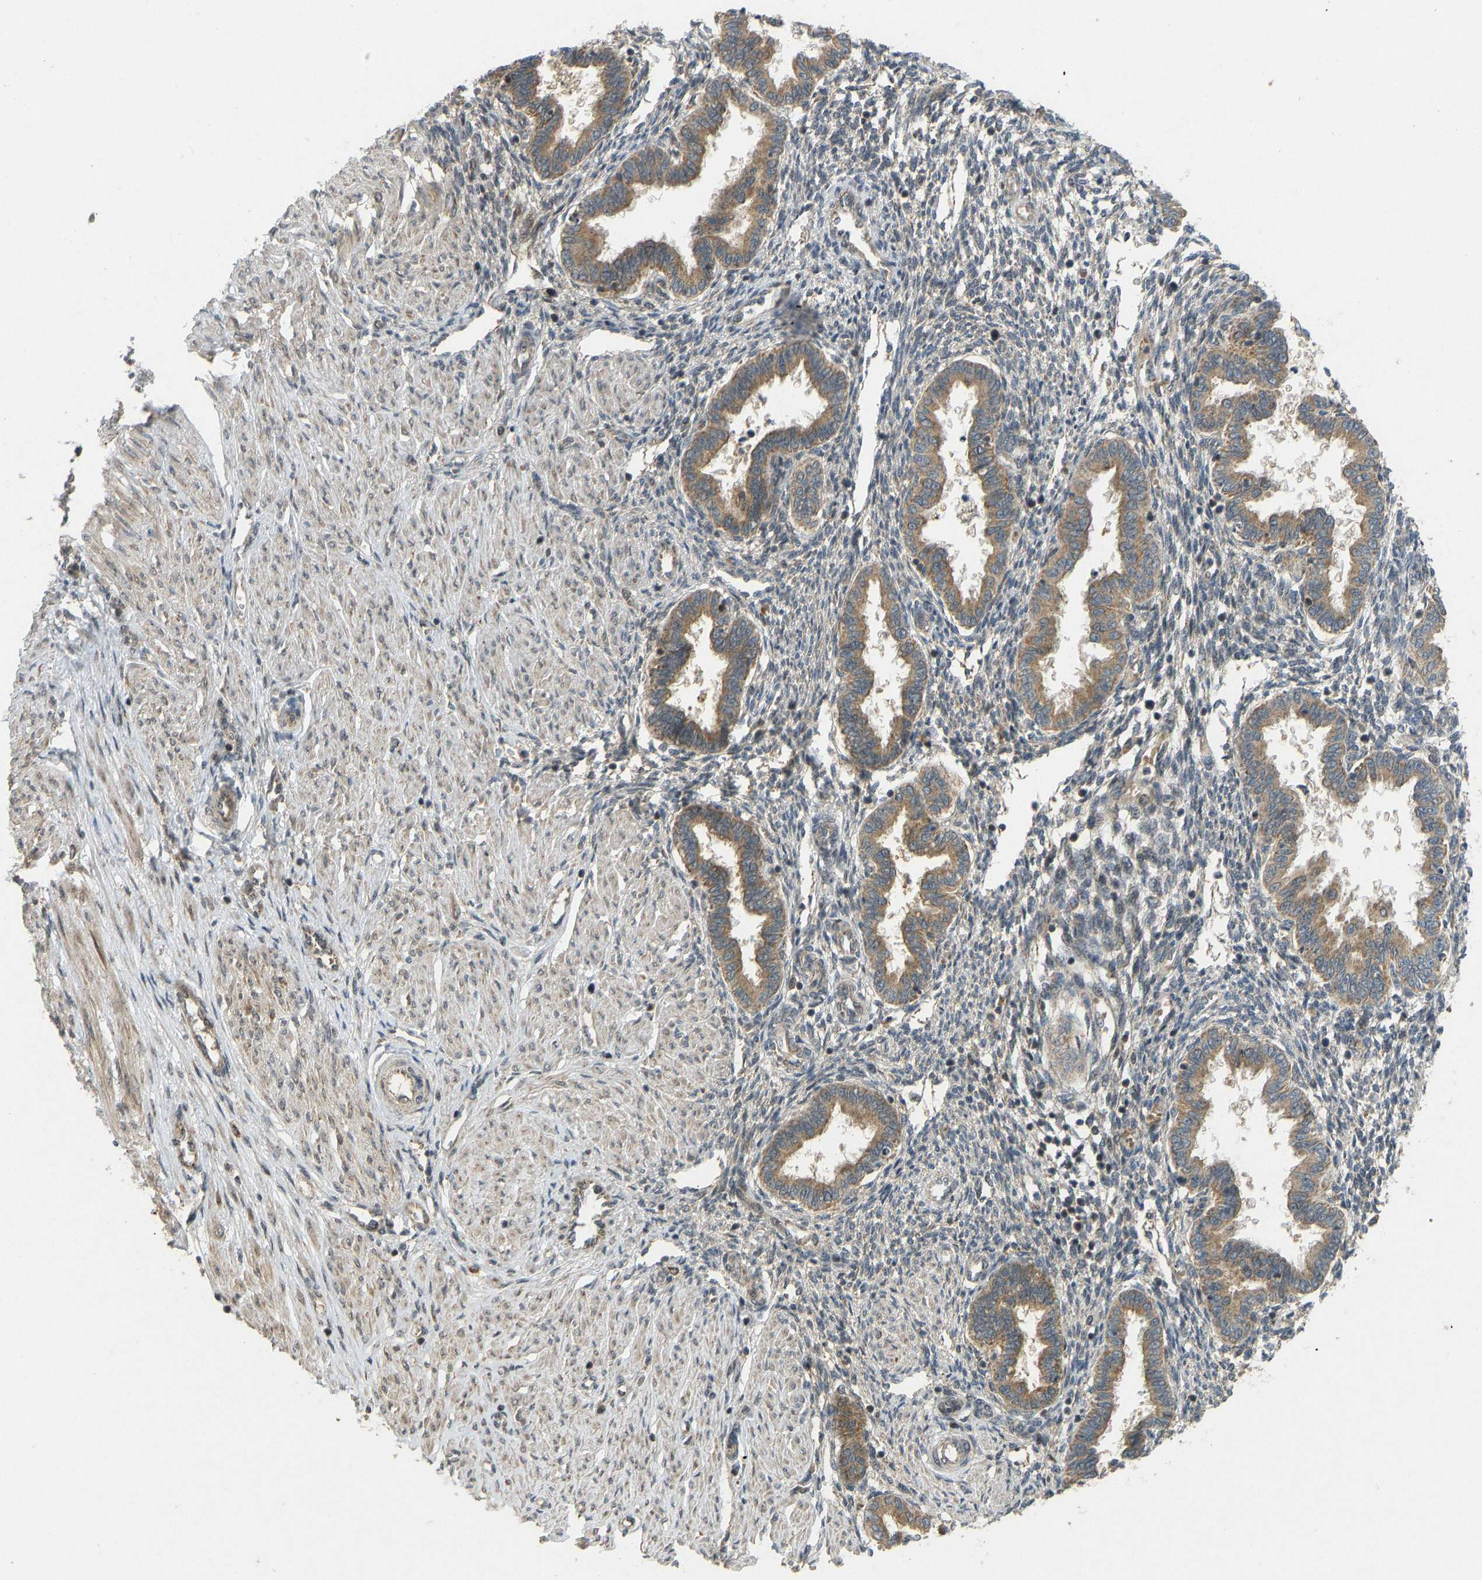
{"staining": {"intensity": "moderate", "quantity": "<25%", "location": "cytoplasmic/membranous"}, "tissue": "endometrium", "cell_type": "Cells in endometrial stroma", "image_type": "normal", "snomed": [{"axis": "morphology", "description": "Normal tissue, NOS"}, {"axis": "topography", "description": "Endometrium"}], "caption": "Immunohistochemical staining of normal endometrium shows low levels of moderate cytoplasmic/membranous staining in approximately <25% of cells in endometrial stroma.", "gene": "ACADS", "patient": {"sex": "female", "age": 33}}